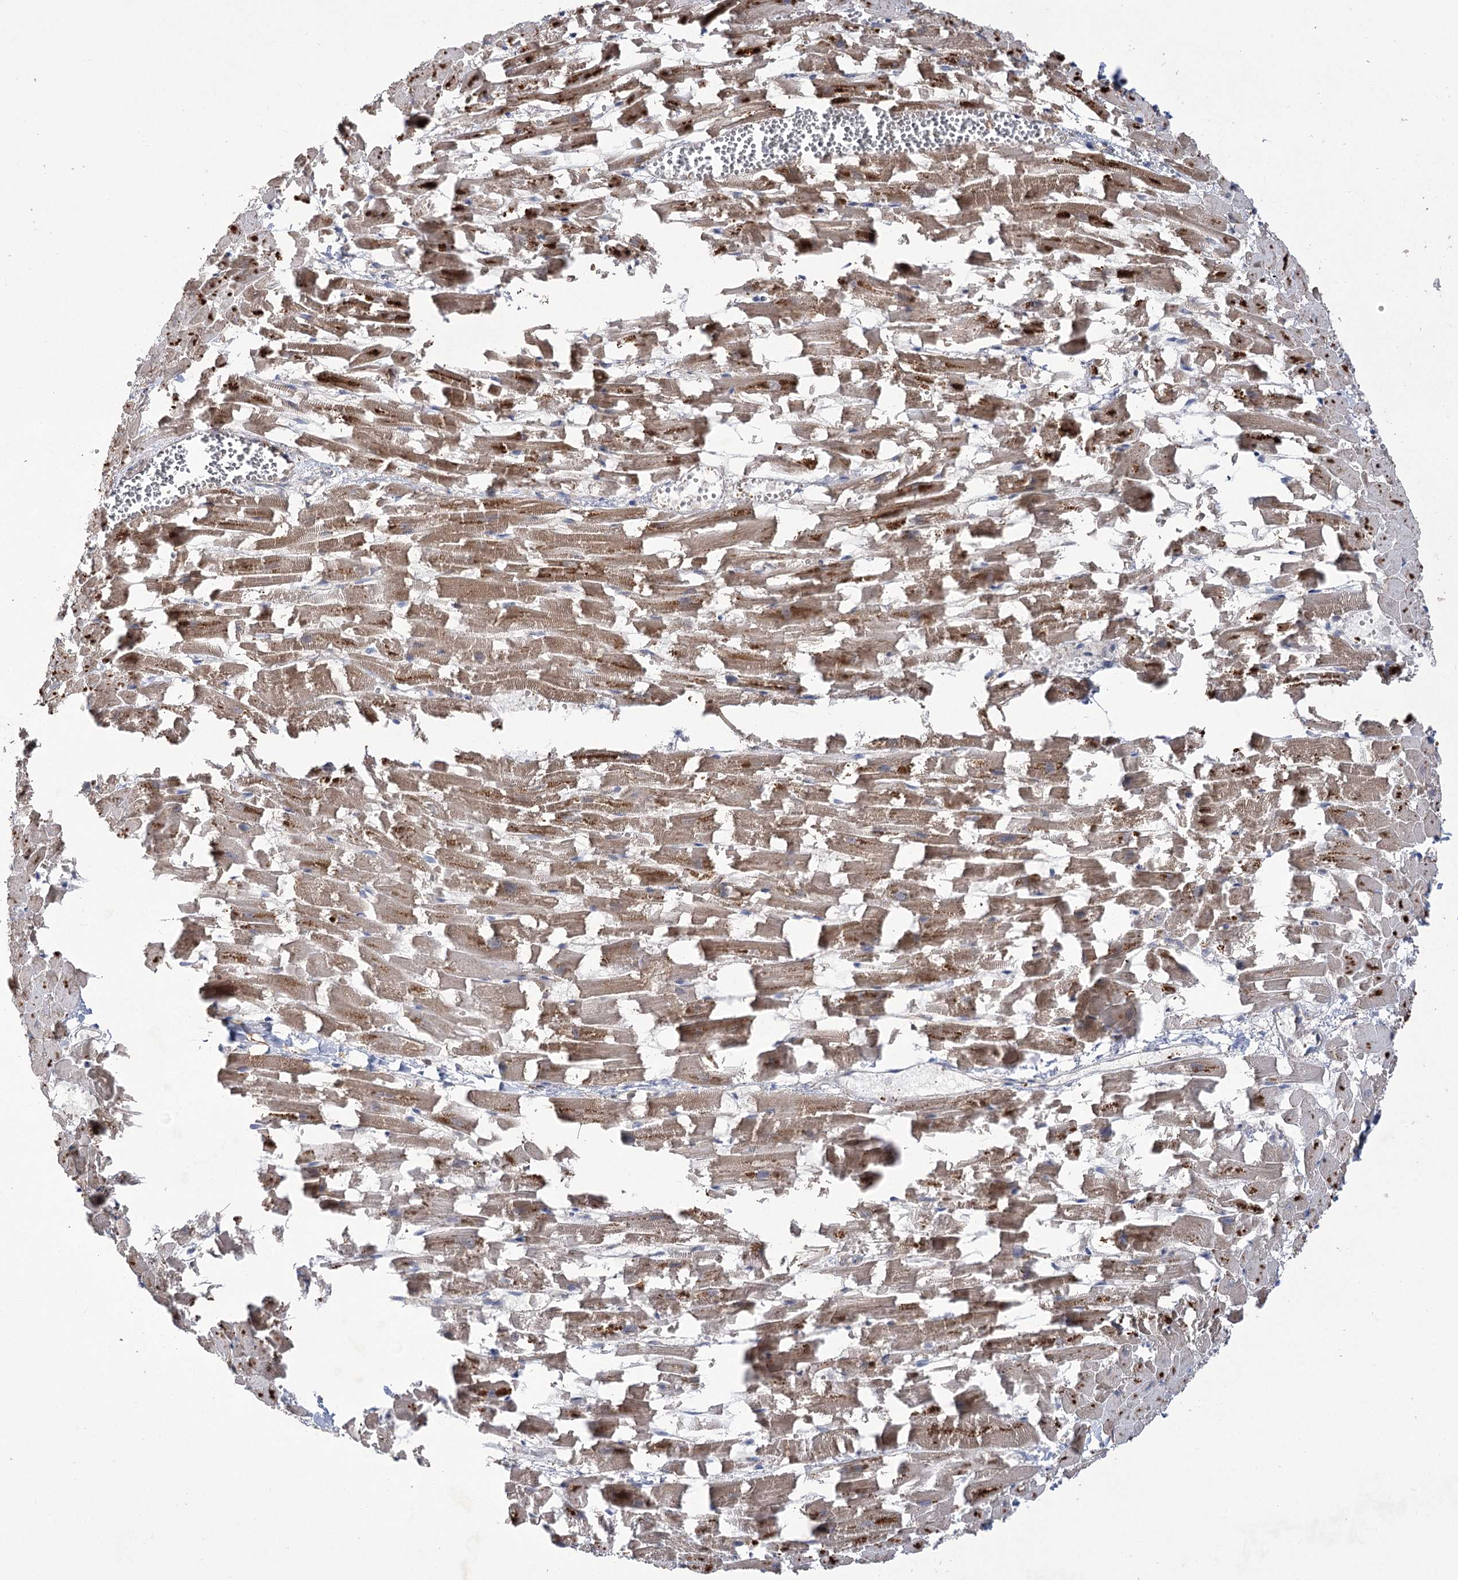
{"staining": {"intensity": "moderate", "quantity": ">75%", "location": "cytoplasmic/membranous"}, "tissue": "heart muscle", "cell_type": "Cardiomyocytes", "image_type": "normal", "snomed": [{"axis": "morphology", "description": "Normal tissue, NOS"}, {"axis": "topography", "description": "Heart"}], "caption": "Immunohistochemistry (DAB) staining of normal heart muscle shows moderate cytoplasmic/membranous protein positivity in approximately >75% of cardiomyocytes. (brown staining indicates protein expression, while blue staining denotes nuclei).", "gene": "ECHDC3", "patient": {"sex": "female", "age": 64}}